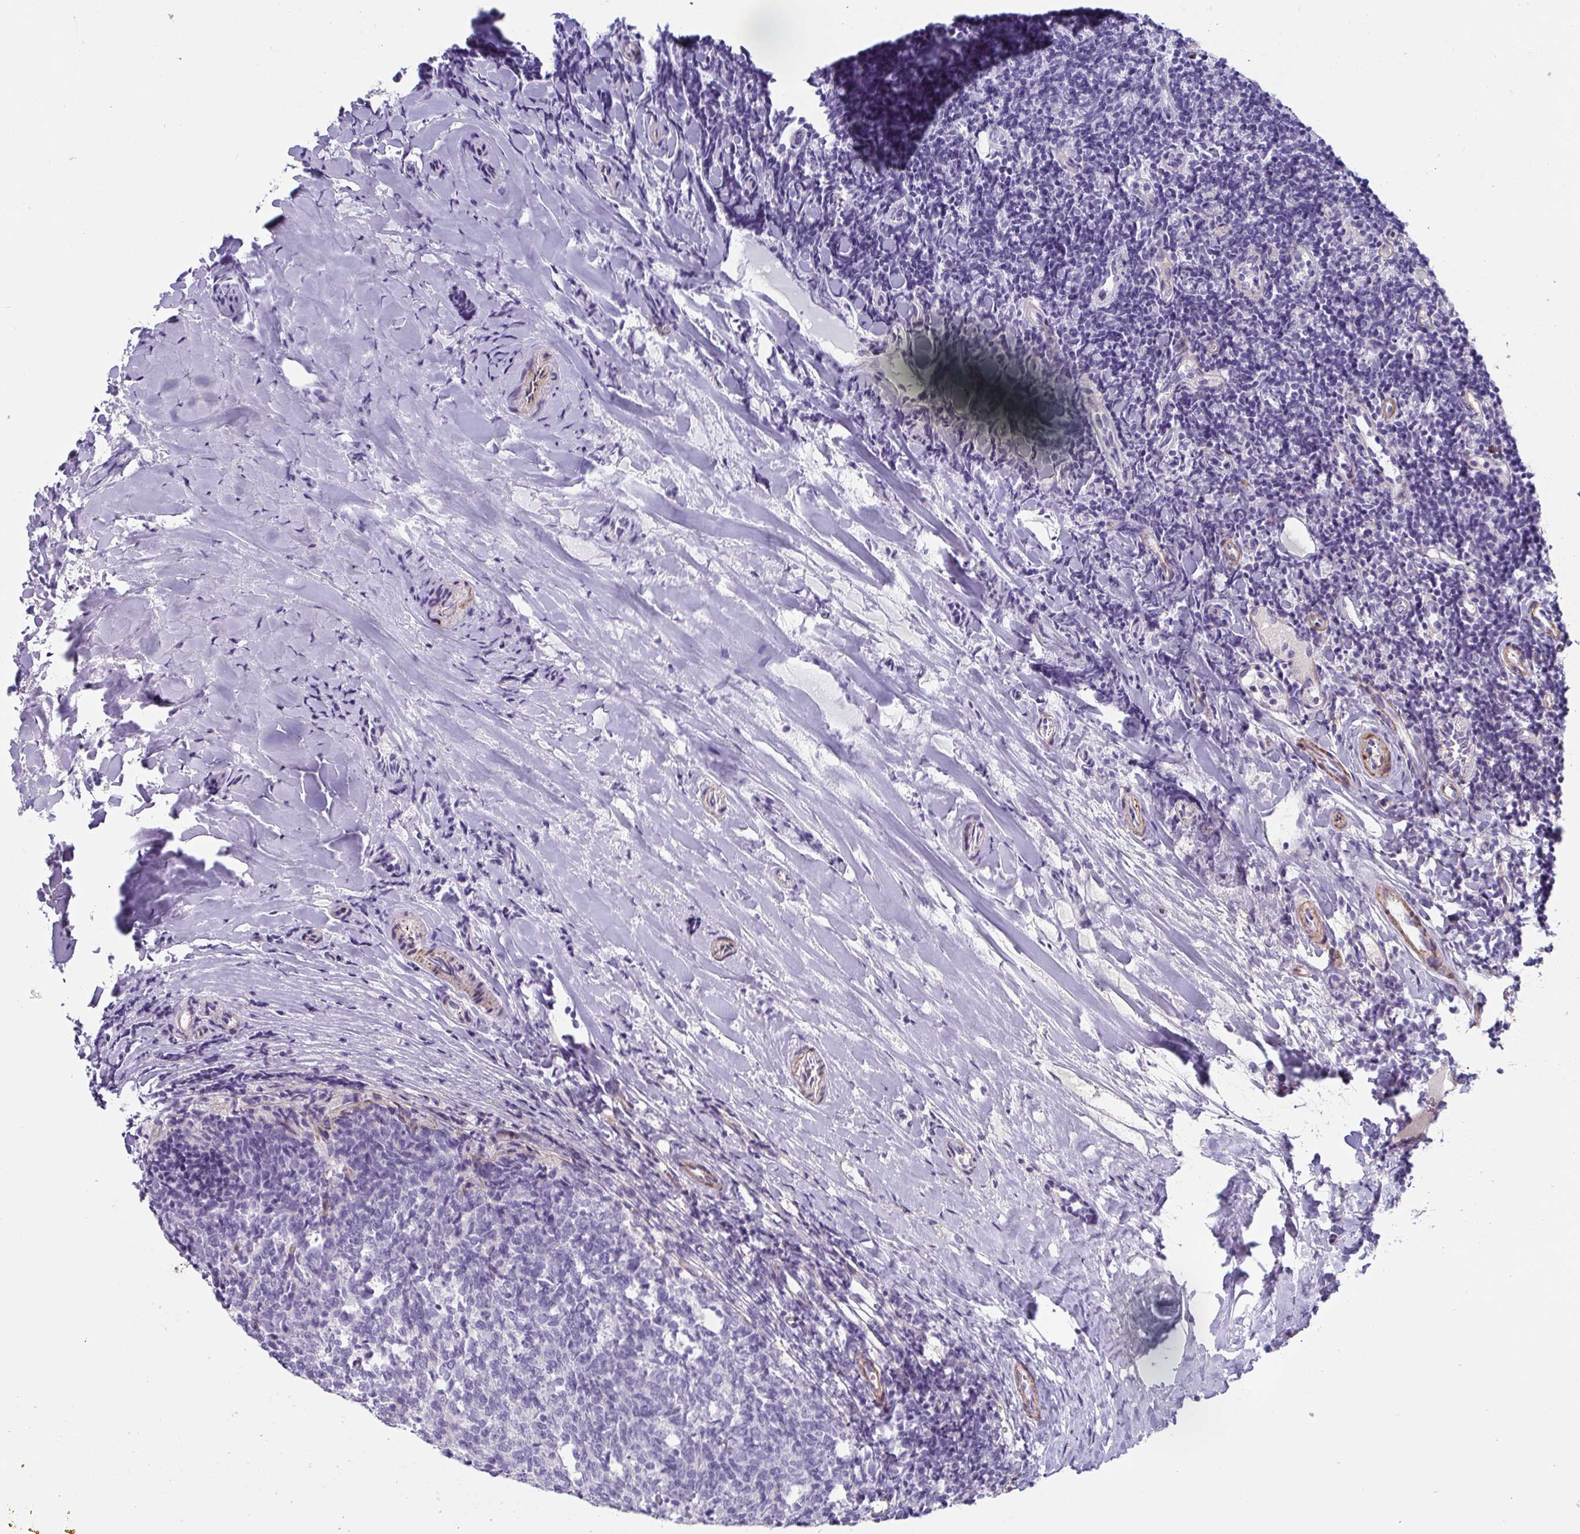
{"staining": {"intensity": "negative", "quantity": "none", "location": "none"}, "tissue": "tonsil", "cell_type": "Germinal center cells", "image_type": "normal", "snomed": [{"axis": "morphology", "description": "Normal tissue, NOS"}, {"axis": "topography", "description": "Tonsil"}], "caption": "Immunohistochemistry of normal human tonsil displays no positivity in germinal center cells. (DAB immunohistochemistry, high magnification).", "gene": "OR5P3", "patient": {"sex": "female", "age": 10}}